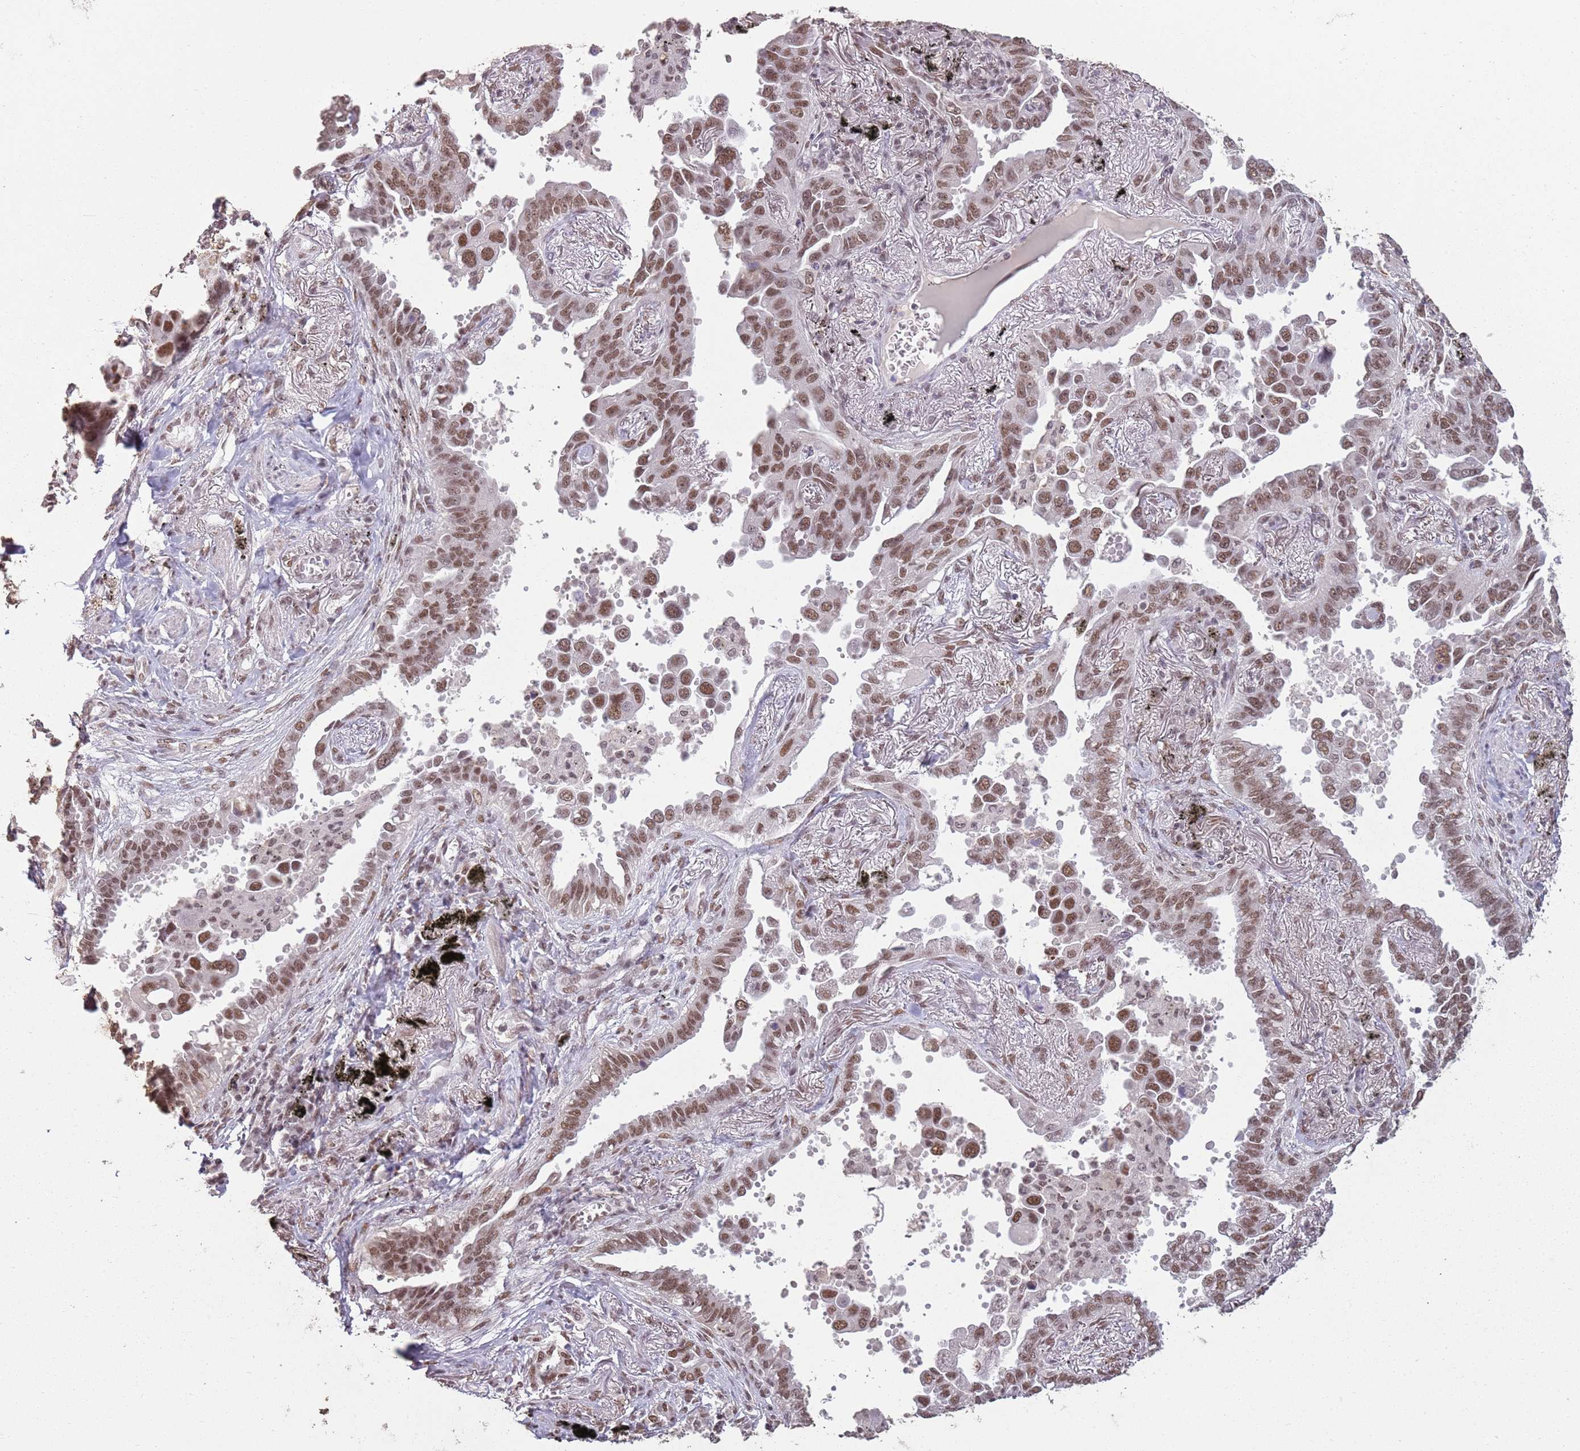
{"staining": {"intensity": "moderate", "quantity": ">75%", "location": "nuclear"}, "tissue": "lung cancer", "cell_type": "Tumor cells", "image_type": "cancer", "snomed": [{"axis": "morphology", "description": "Adenocarcinoma, NOS"}, {"axis": "topography", "description": "Lung"}], "caption": "Lung cancer (adenocarcinoma) tissue demonstrates moderate nuclear positivity in about >75% of tumor cells The staining was performed using DAB to visualize the protein expression in brown, while the nuclei were stained in blue with hematoxylin (Magnification: 20x).", "gene": "ARL14EP", "patient": {"sex": "male", "age": 67}}